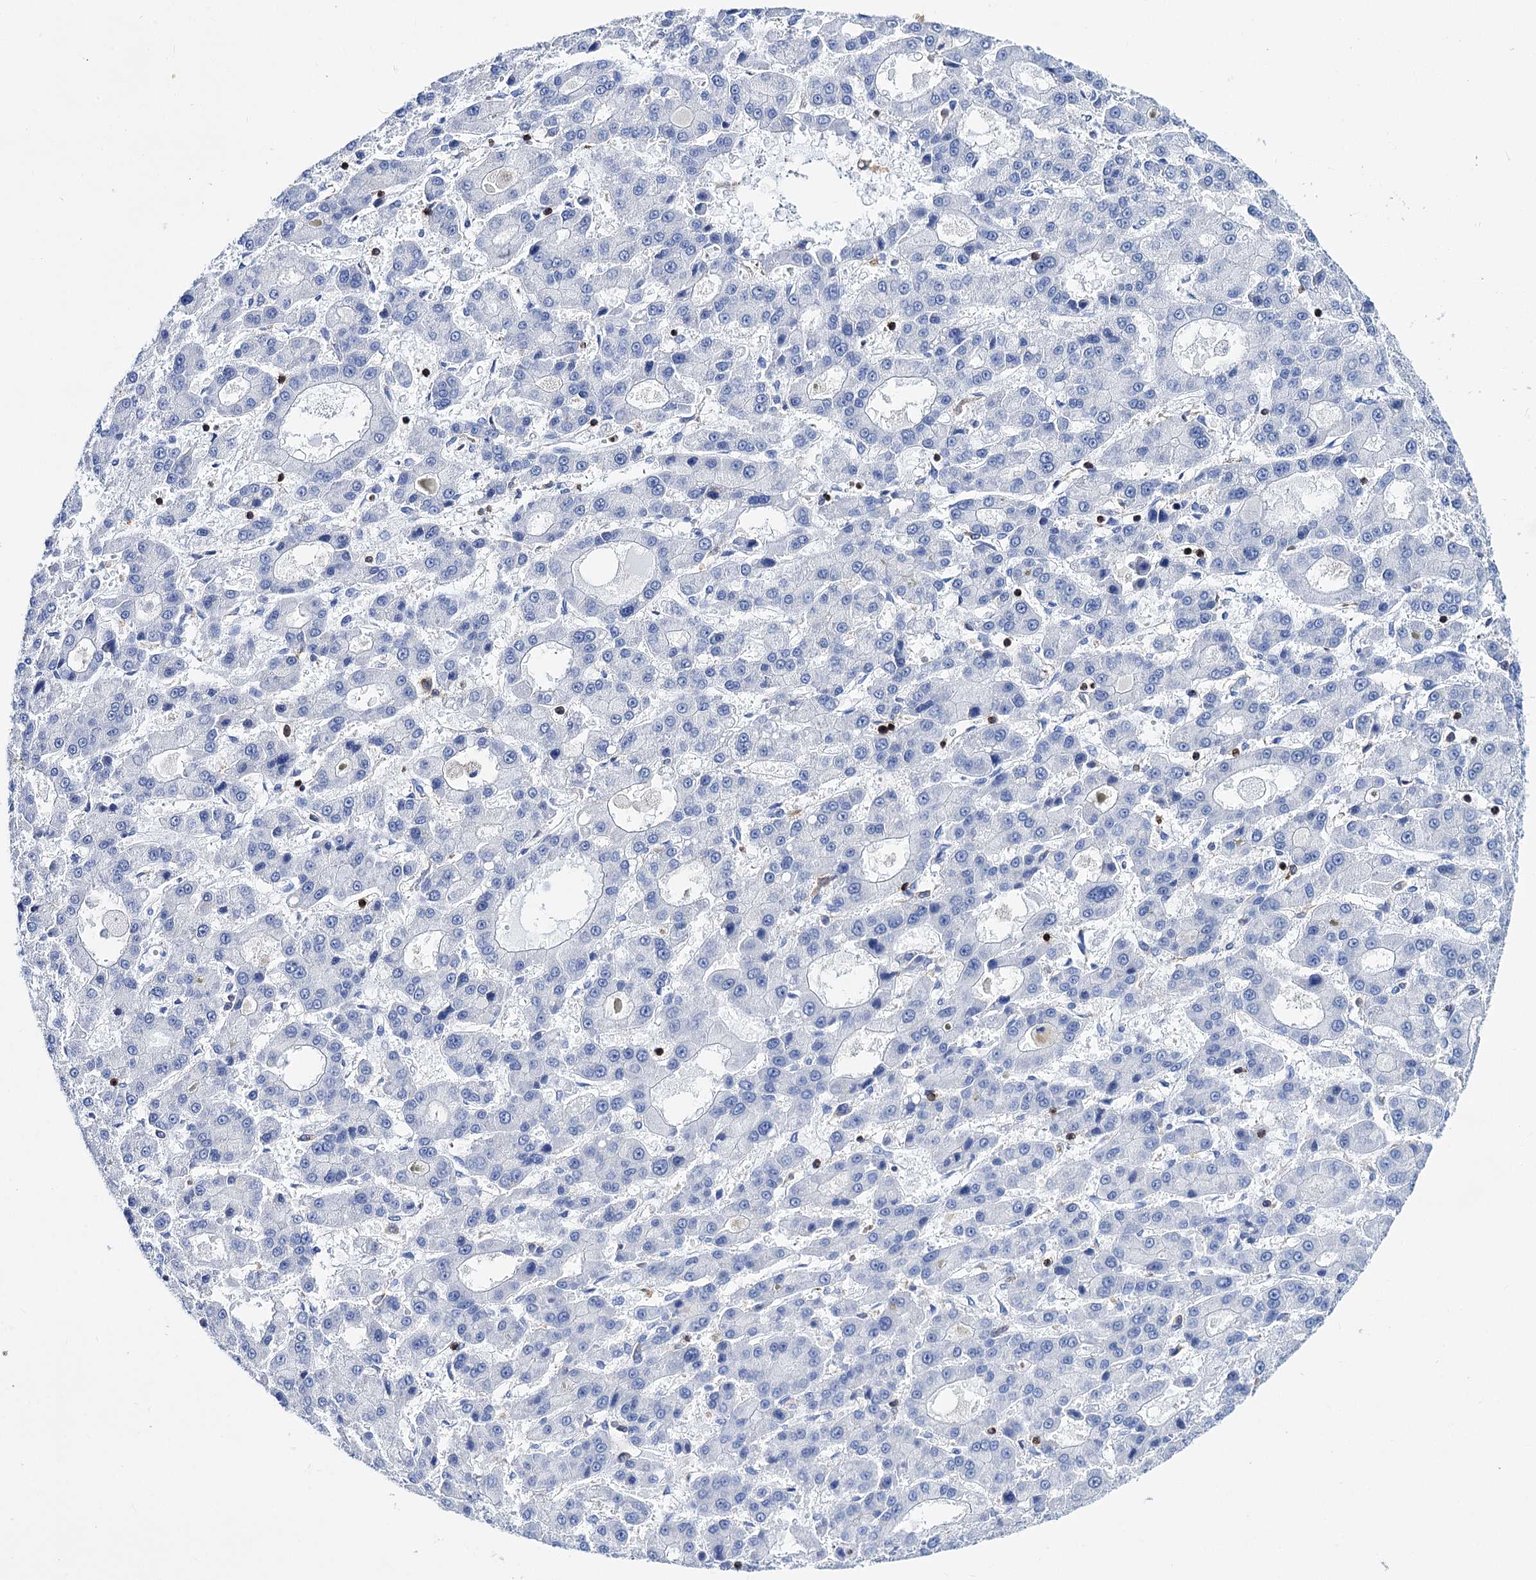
{"staining": {"intensity": "negative", "quantity": "none", "location": "none"}, "tissue": "liver cancer", "cell_type": "Tumor cells", "image_type": "cancer", "snomed": [{"axis": "morphology", "description": "Carcinoma, Hepatocellular, NOS"}, {"axis": "topography", "description": "Liver"}], "caption": "Photomicrograph shows no significant protein positivity in tumor cells of liver cancer (hepatocellular carcinoma).", "gene": "DEF6", "patient": {"sex": "male", "age": 70}}